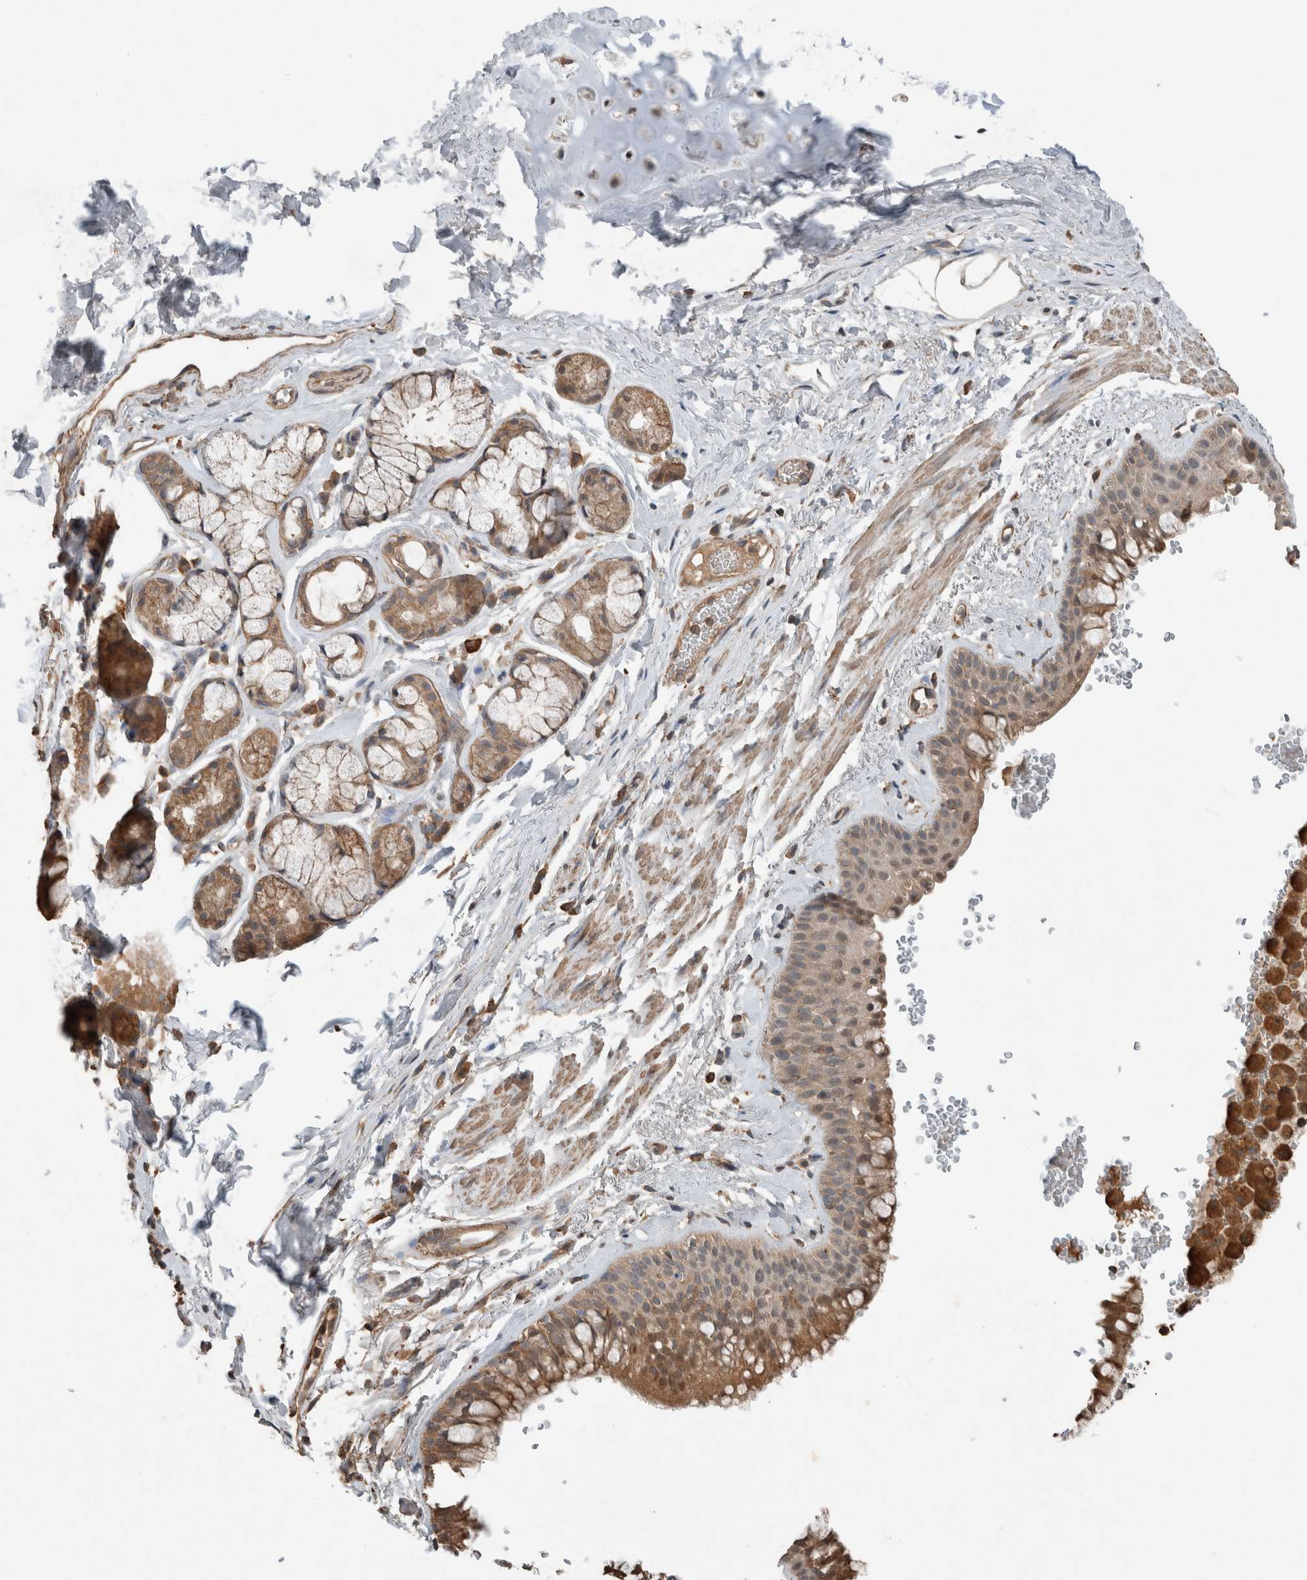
{"staining": {"intensity": "moderate", "quantity": ">75%", "location": "cytoplasmic/membranous"}, "tissue": "bronchus", "cell_type": "Respiratory epithelial cells", "image_type": "normal", "snomed": [{"axis": "morphology", "description": "Normal tissue, NOS"}, {"axis": "topography", "description": "Cartilage tissue"}, {"axis": "topography", "description": "Bronchus"}], "caption": "This is a histology image of IHC staining of normal bronchus, which shows moderate expression in the cytoplasmic/membranous of respiratory epithelial cells.", "gene": "KLK14", "patient": {"sex": "female", "age": 53}}